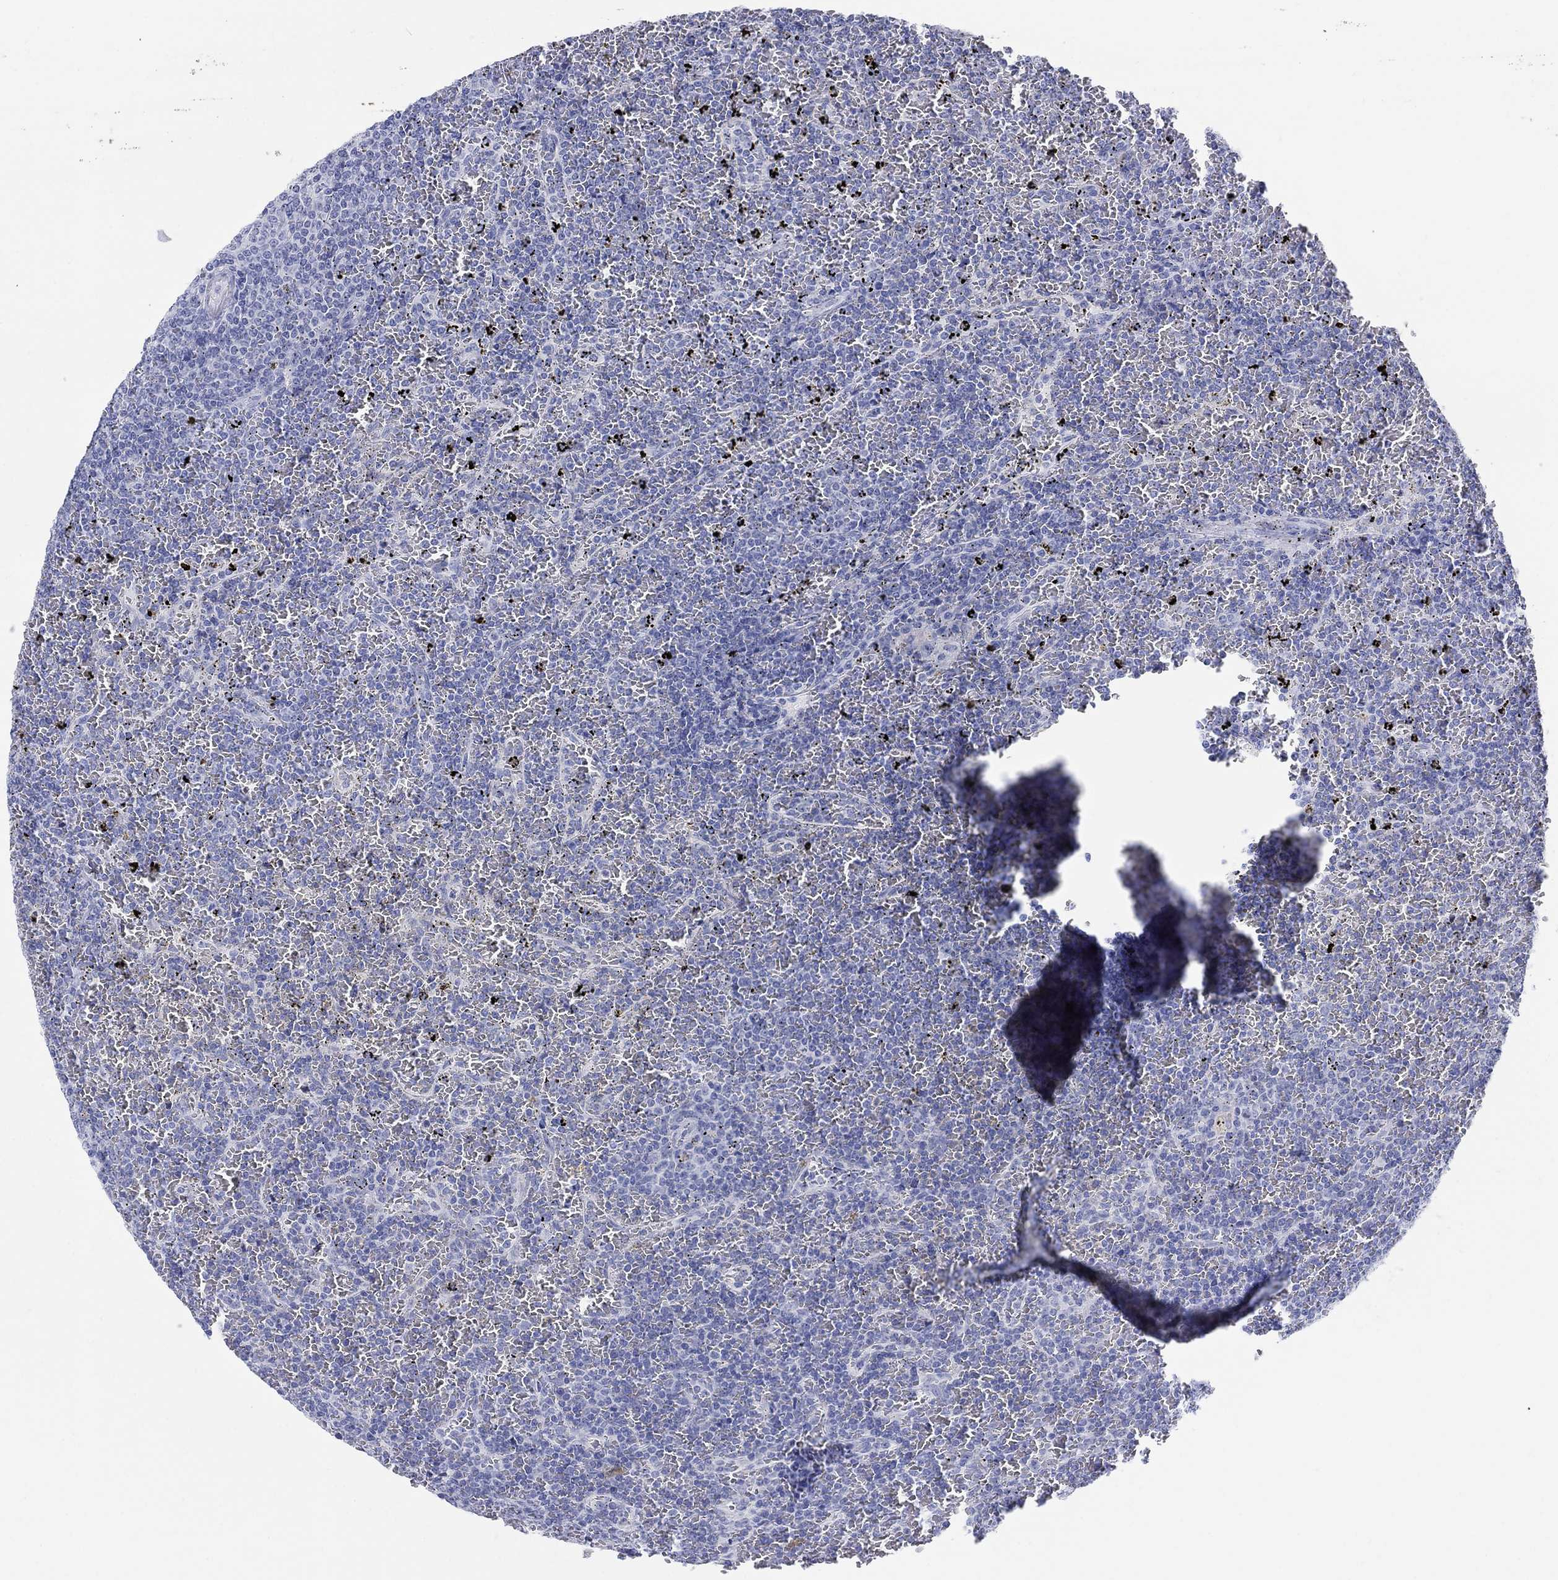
{"staining": {"intensity": "negative", "quantity": "none", "location": "none"}, "tissue": "lymphoma", "cell_type": "Tumor cells", "image_type": "cancer", "snomed": [{"axis": "morphology", "description": "Malignant lymphoma, non-Hodgkin's type, Low grade"}, {"axis": "topography", "description": "Spleen"}], "caption": "Histopathology image shows no significant protein positivity in tumor cells of malignant lymphoma, non-Hodgkin's type (low-grade).", "gene": "AKR1C2", "patient": {"sex": "female", "age": 77}}